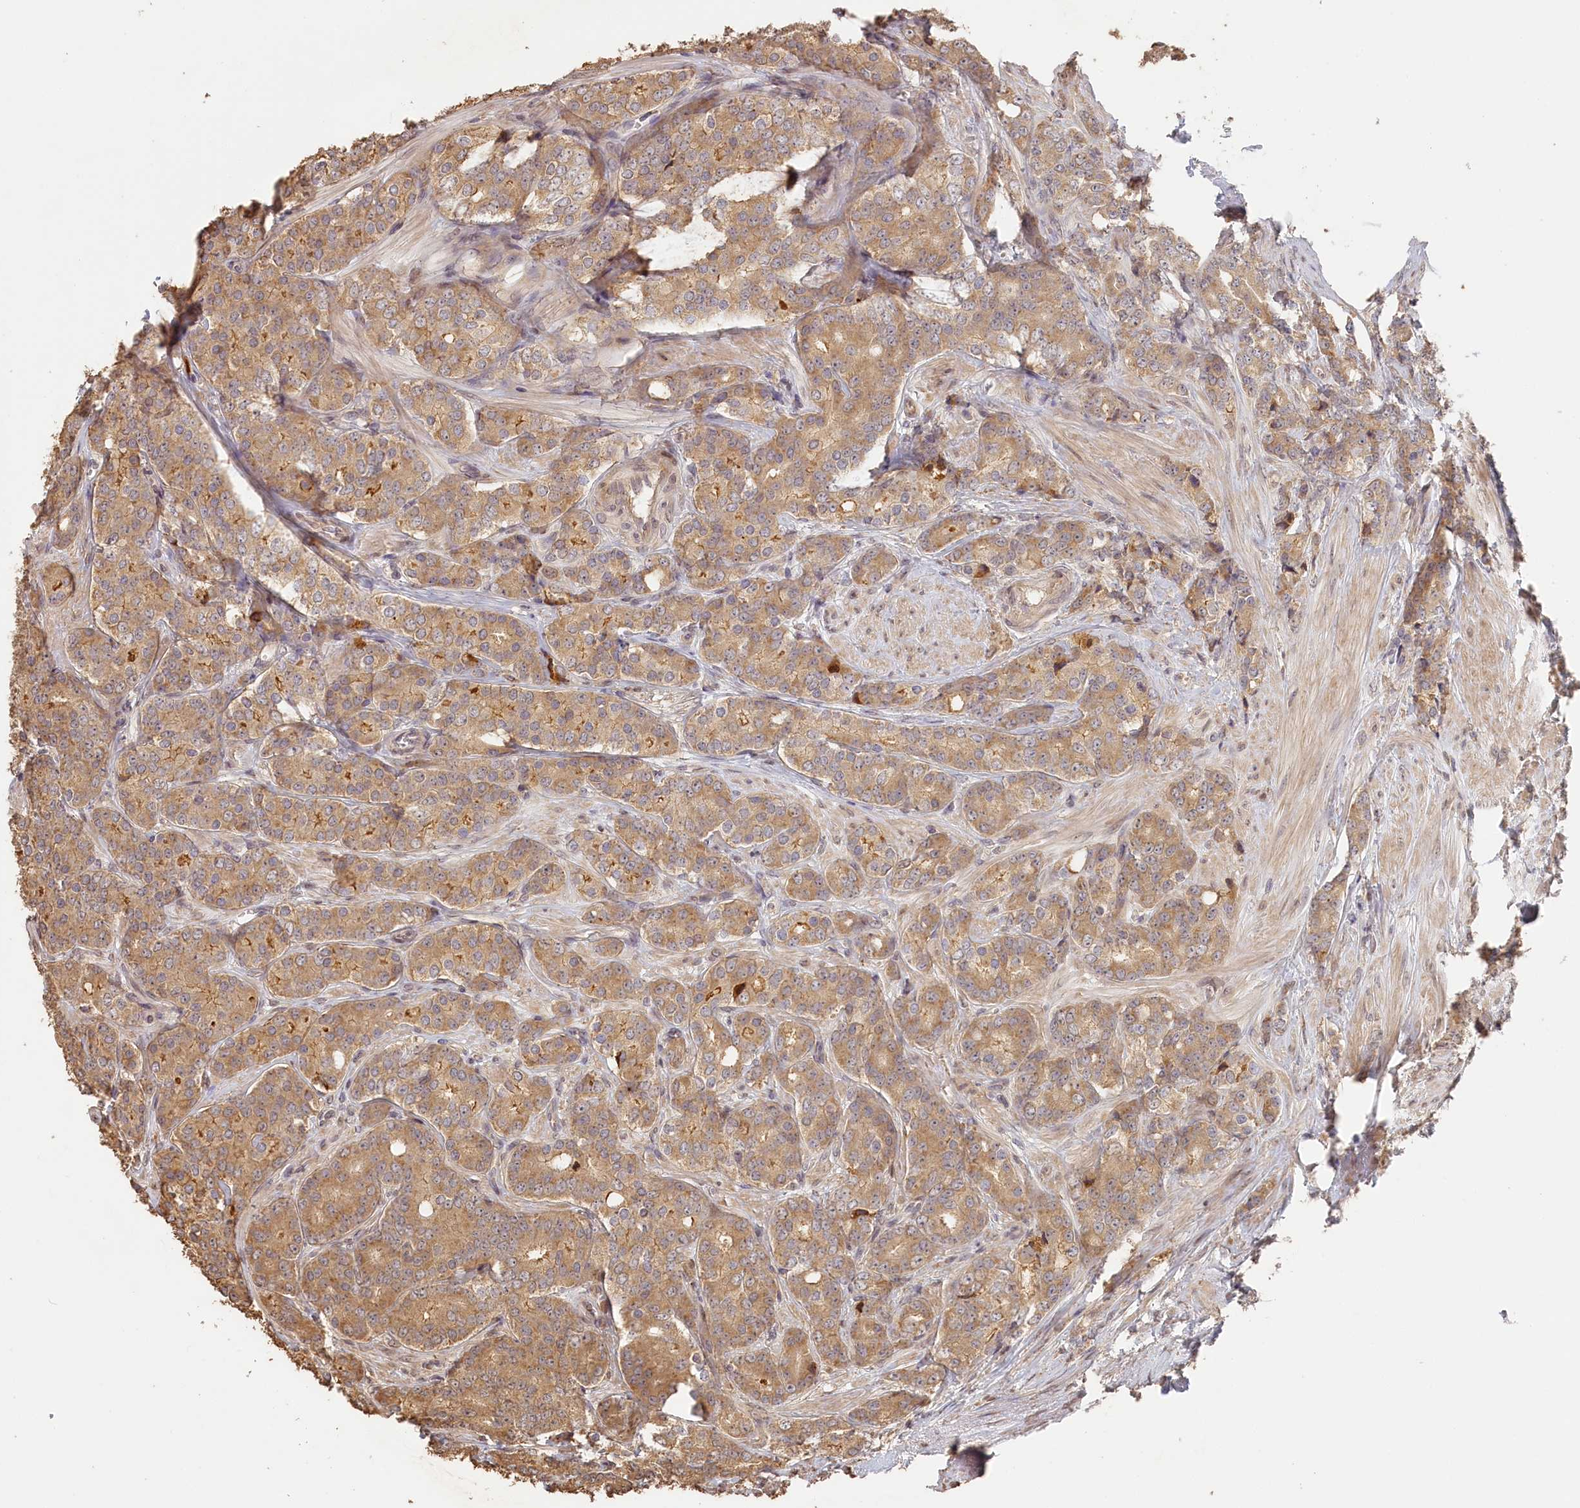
{"staining": {"intensity": "moderate", "quantity": ">75%", "location": "cytoplasmic/membranous"}, "tissue": "prostate cancer", "cell_type": "Tumor cells", "image_type": "cancer", "snomed": [{"axis": "morphology", "description": "Adenocarcinoma, High grade"}, {"axis": "topography", "description": "Prostate"}], "caption": "IHC histopathology image of neoplastic tissue: prostate high-grade adenocarcinoma stained using immunohistochemistry (IHC) reveals medium levels of moderate protein expression localized specifically in the cytoplasmic/membranous of tumor cells, appearing as a cytoplasmic/membranous brown color.", "gene": "STX16", "patient": {"sex": "male", "age": 62}}